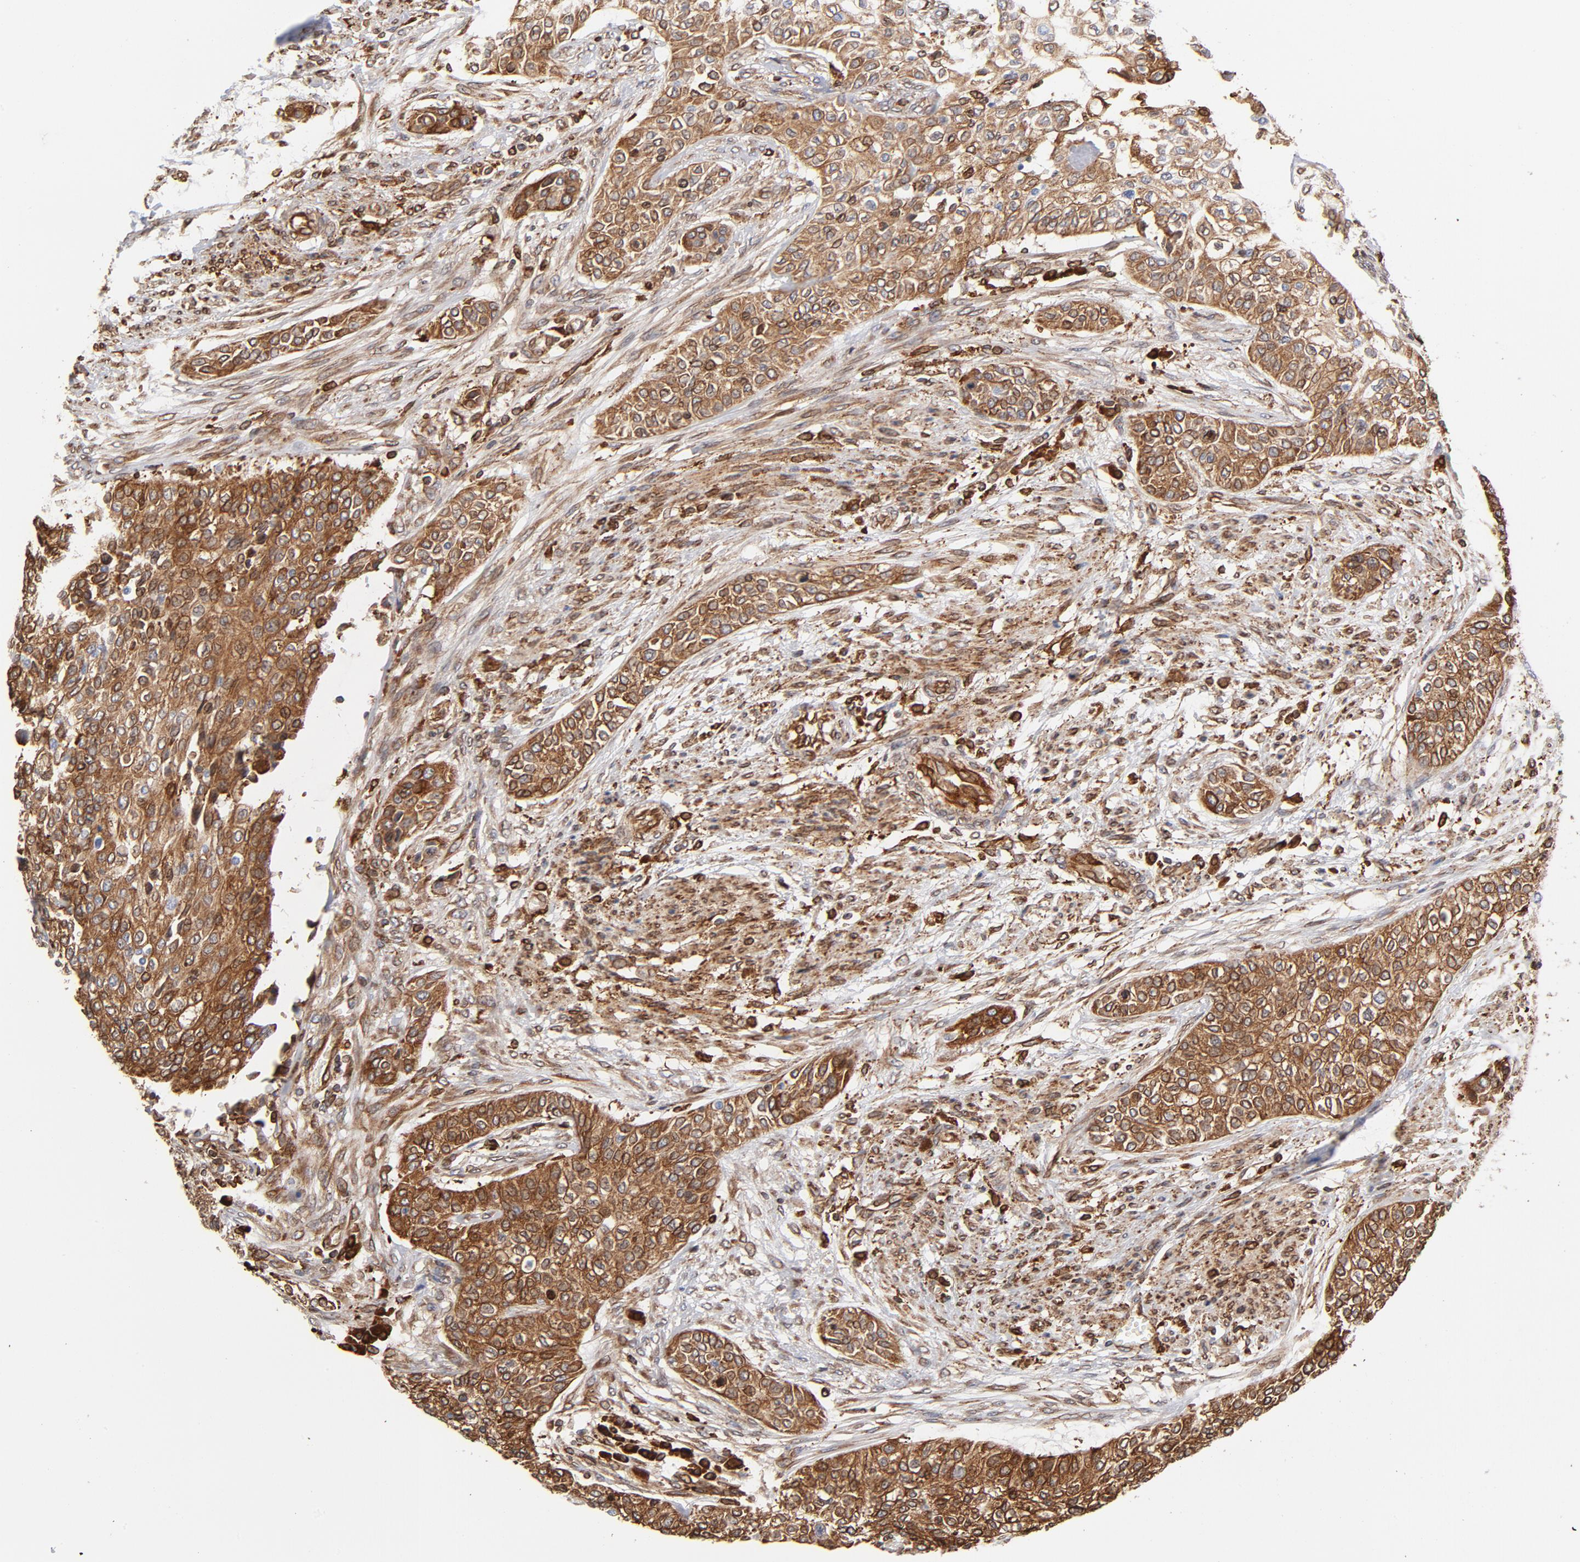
{"staining": {"intensity": "strong", "quantity": ">75%", "location": "cytoplasmic/membranous"}, "tissue": "urothelial cancer", "cell_type": "Tumor cells", "image_type": "cancer", "snomed": [{"axis": "morphology", "description": "Urothelial carcinoma, High grade"}, {"axis": "topography", "description": "Urinary bladder"}], "caption": "Protein expression analysis of human high-grade urothelial carcinoma reveals strong cytoplasmic/membranous positivity in approximately >75% of tumor cells.", "gene": "CANX", "patient": {"sex": "male", "age": 74}}